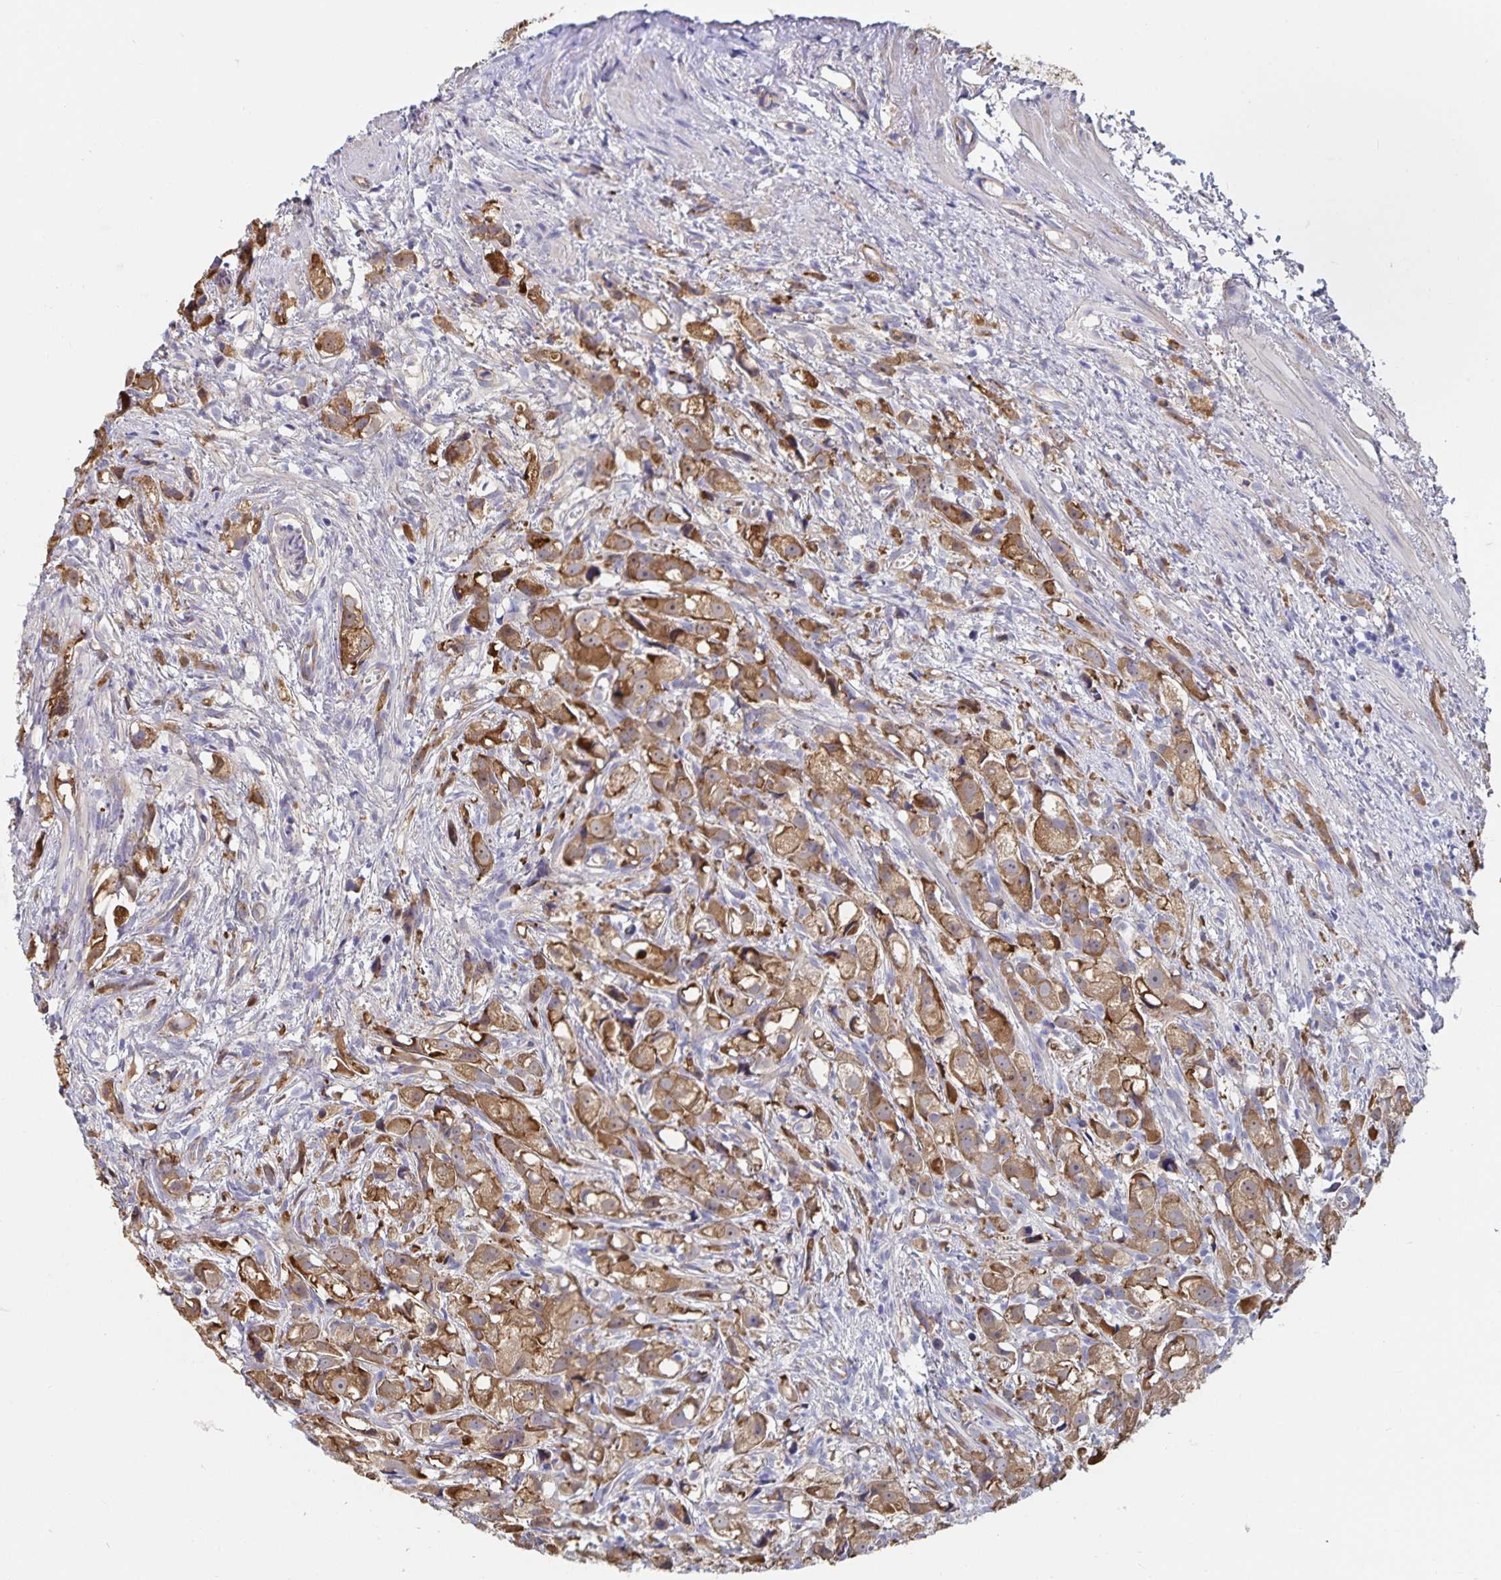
{"staining": {"intensity": "moderate", "quantity": ">75%", "location": "cytoplasmic/membranous"}, "tissue": "prostate cancer", "cell_type": "Tumor cells", "image_type": "cancer", "snomed": [{"axis": "morphology", "description": "Adenocarcinoma, High grade"}, {"axis": "topography", "description": "Prostate"}], "caption": "Moderate cytoplasmic/membranous protein staining is identified in approximately >75% of tumor cells in prostate cancer. (IHC, brightfield microscopy, high magnification).", "gene": "SSTR1", "patient": {"sex": "male", "age": 75}}